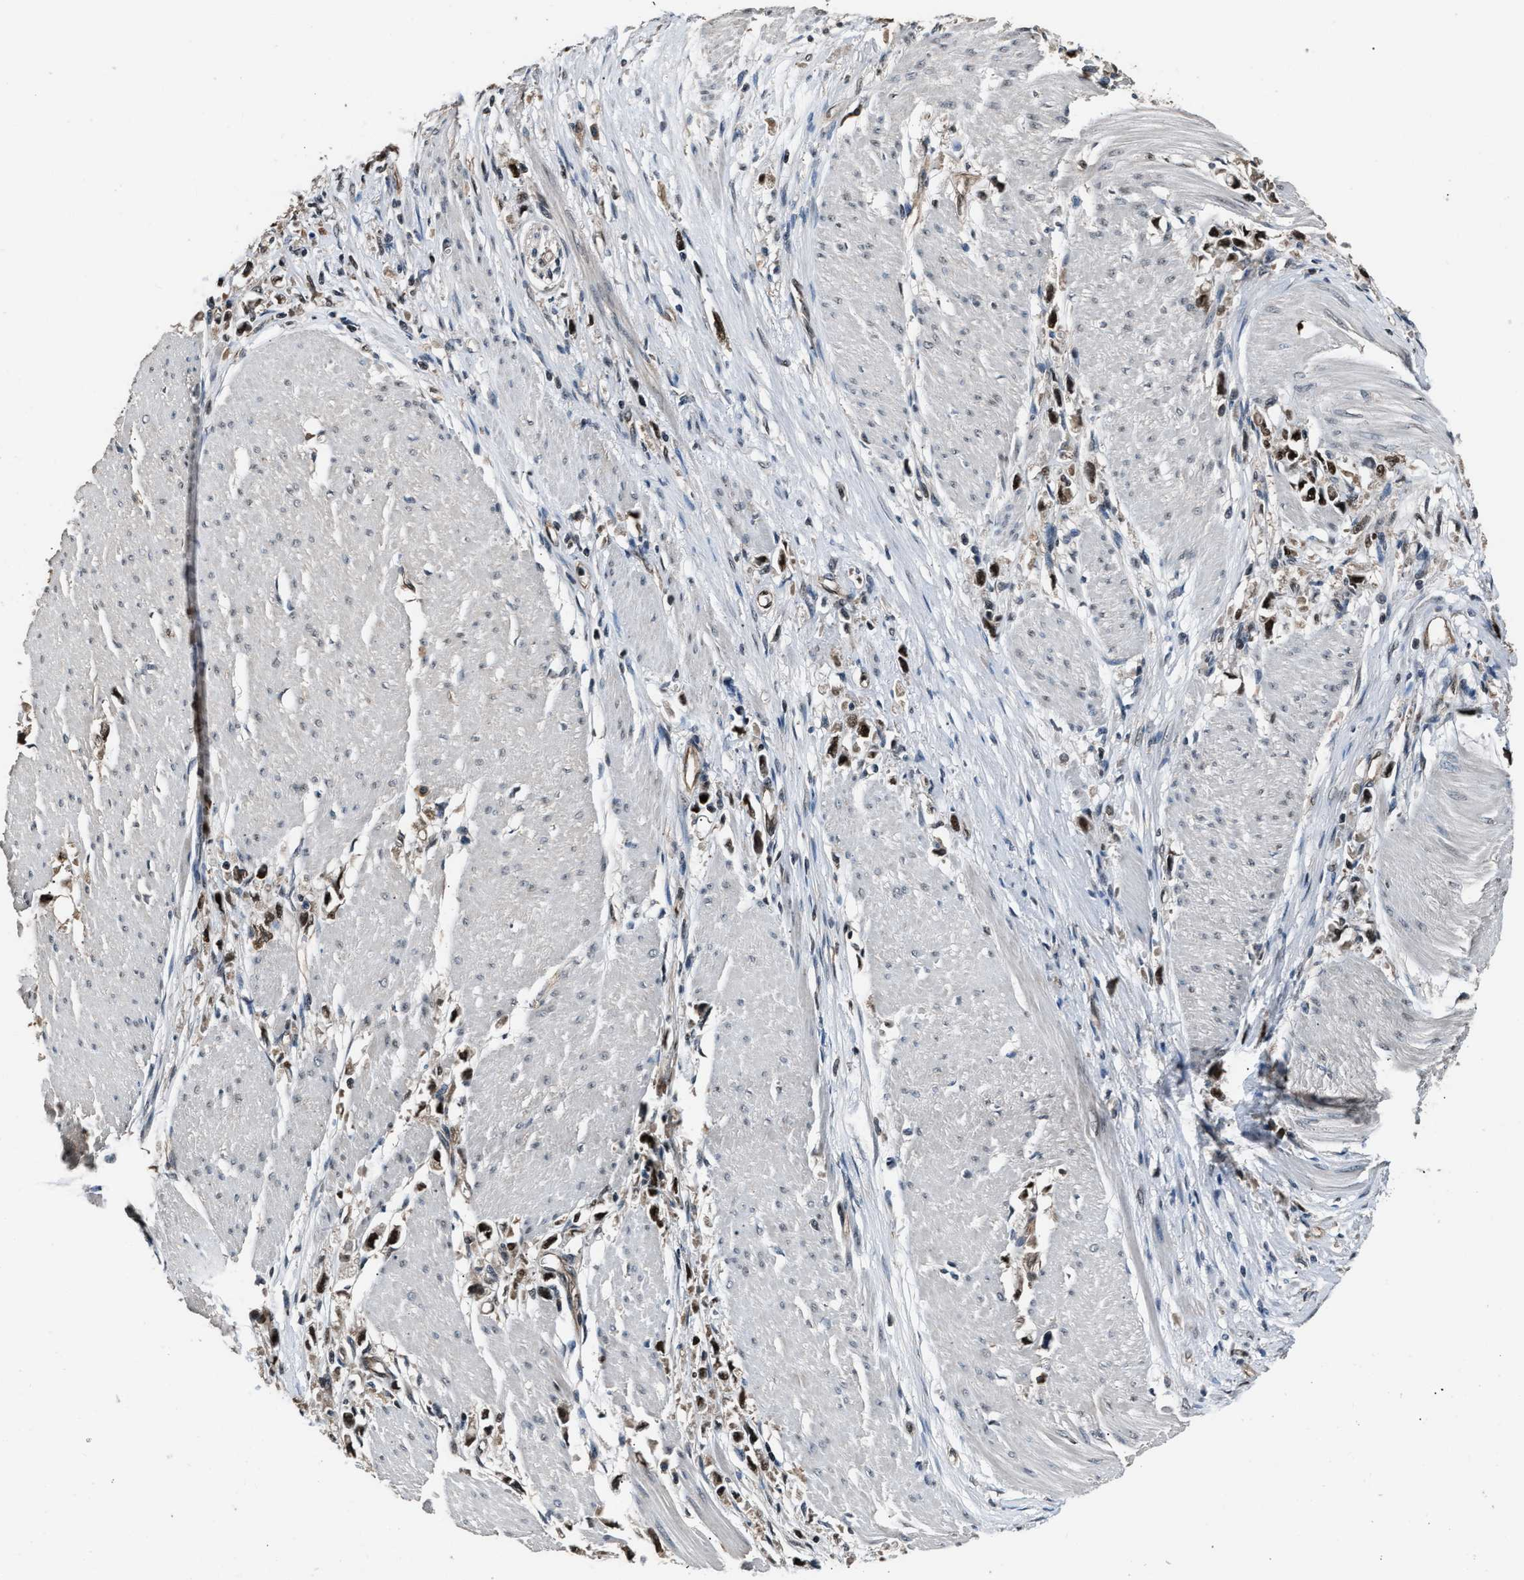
{"staining": {"intensity": "strong", "quantity": "25%-75%", "location": "nuclear"}, "tissue": "stomach cancer", "cell_type": "Tumor cells", "image_type": "cancer", "snomed": [{"axis": "morphology", "description": "Adenocarcinoma, NOS"}, {"axis": "topography", "description": "Stomach"}], "caption": "Immunohistochemical staining of stomach cancer displays high levels of strong nuclear protein positivity in about 25%-75% of tumor cells.", "gene": "DFFA", "patient": {"sex": "female", "age": 59}}